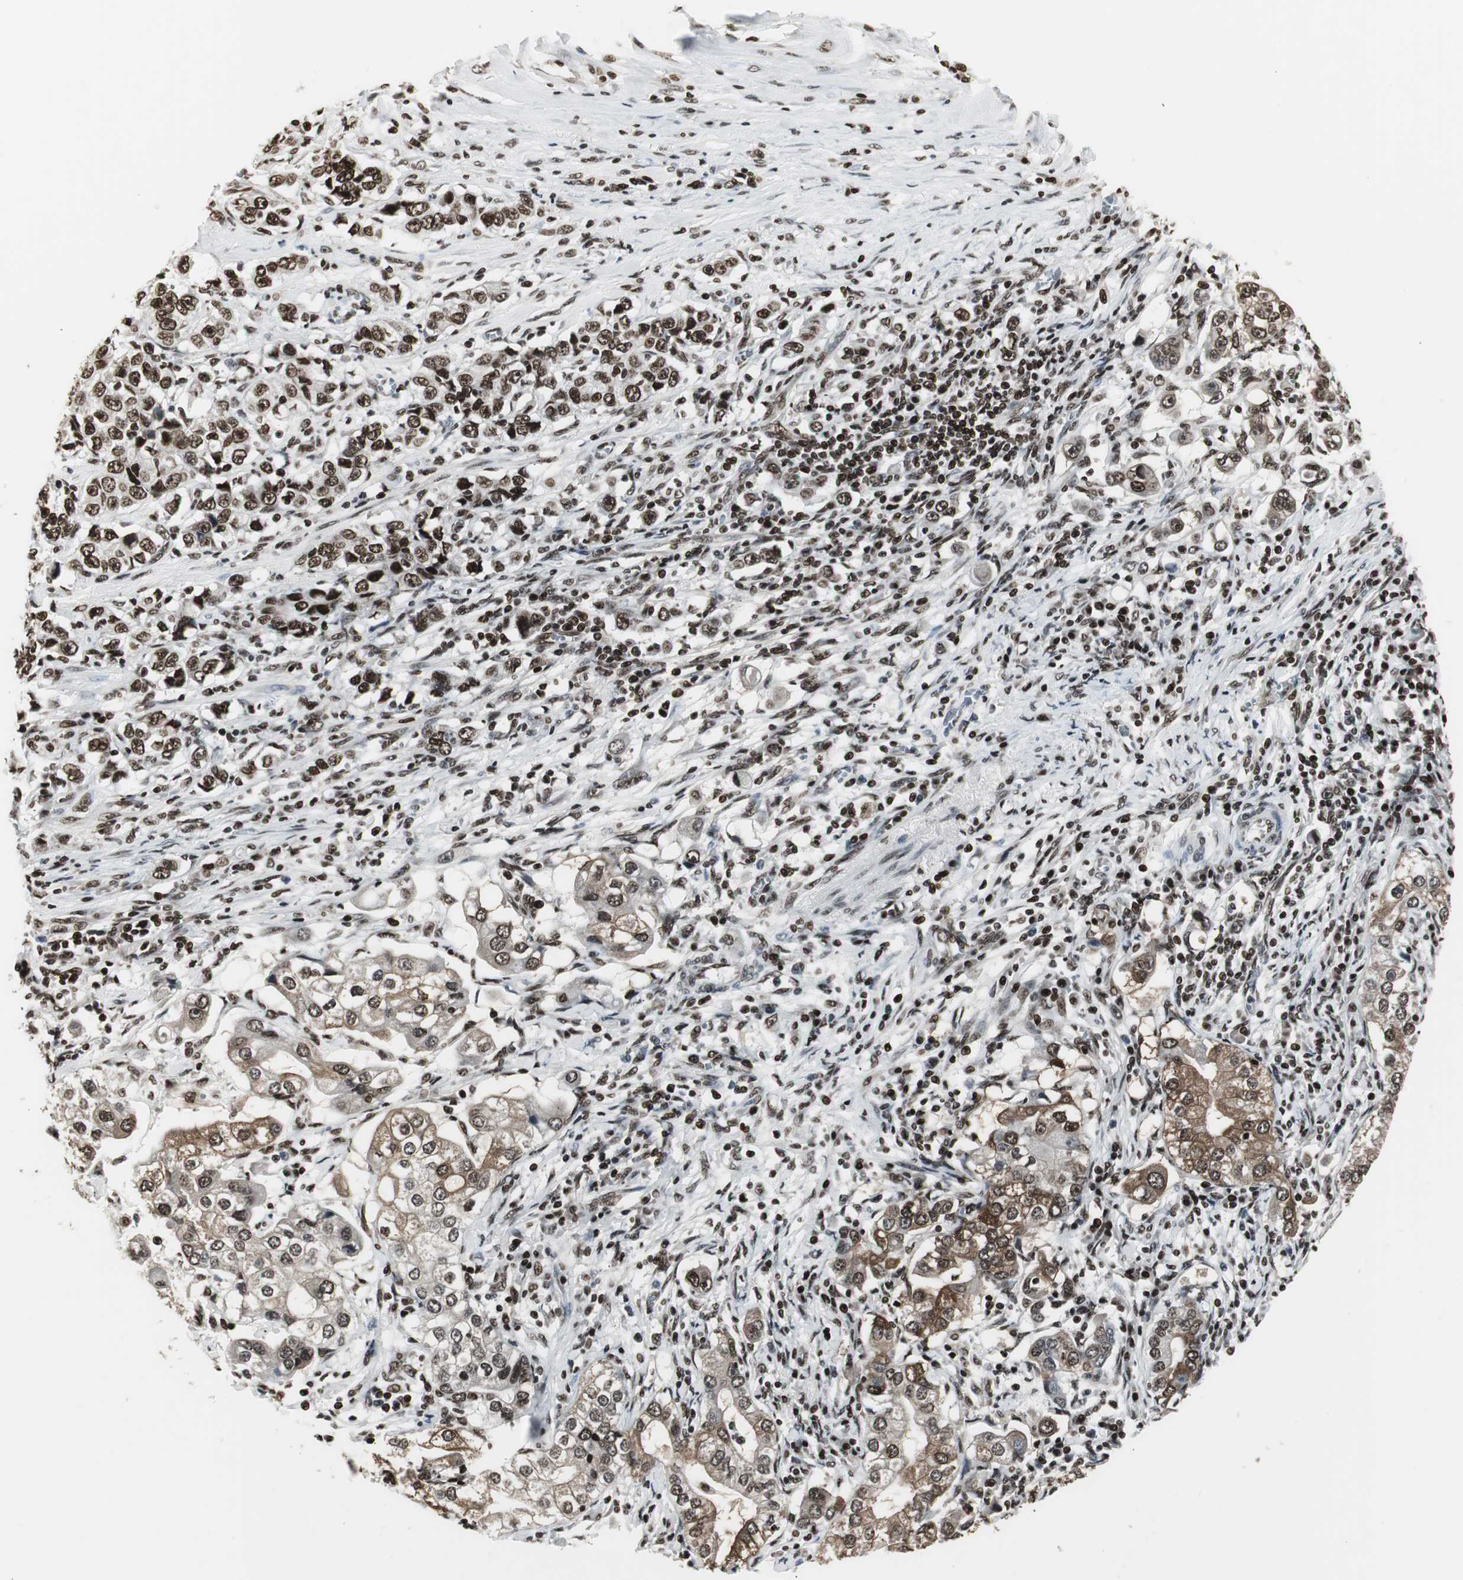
{"staining": {"intensity": "strong", "quantity": ">75%", "location": "cytoplasmic/membranous,nuclear"}, "tissue": "stomach cancer", "cell_type": "Tumor cells", "image_type": "cancer", "snomed": [{"axis": "morphology", "description": "Adenocarcinoma, NOS"}, {"axis": "topography", "description": "Stomach, lower"}], "caption": "A high amount of strong cytoplasmic/membranous and nuclear expression is seen in about >75% of tumor cells in adenocarcinoma (stomach) tissue.", "gene": "PARN", "patient": {"sex": "female", "age": 72}}